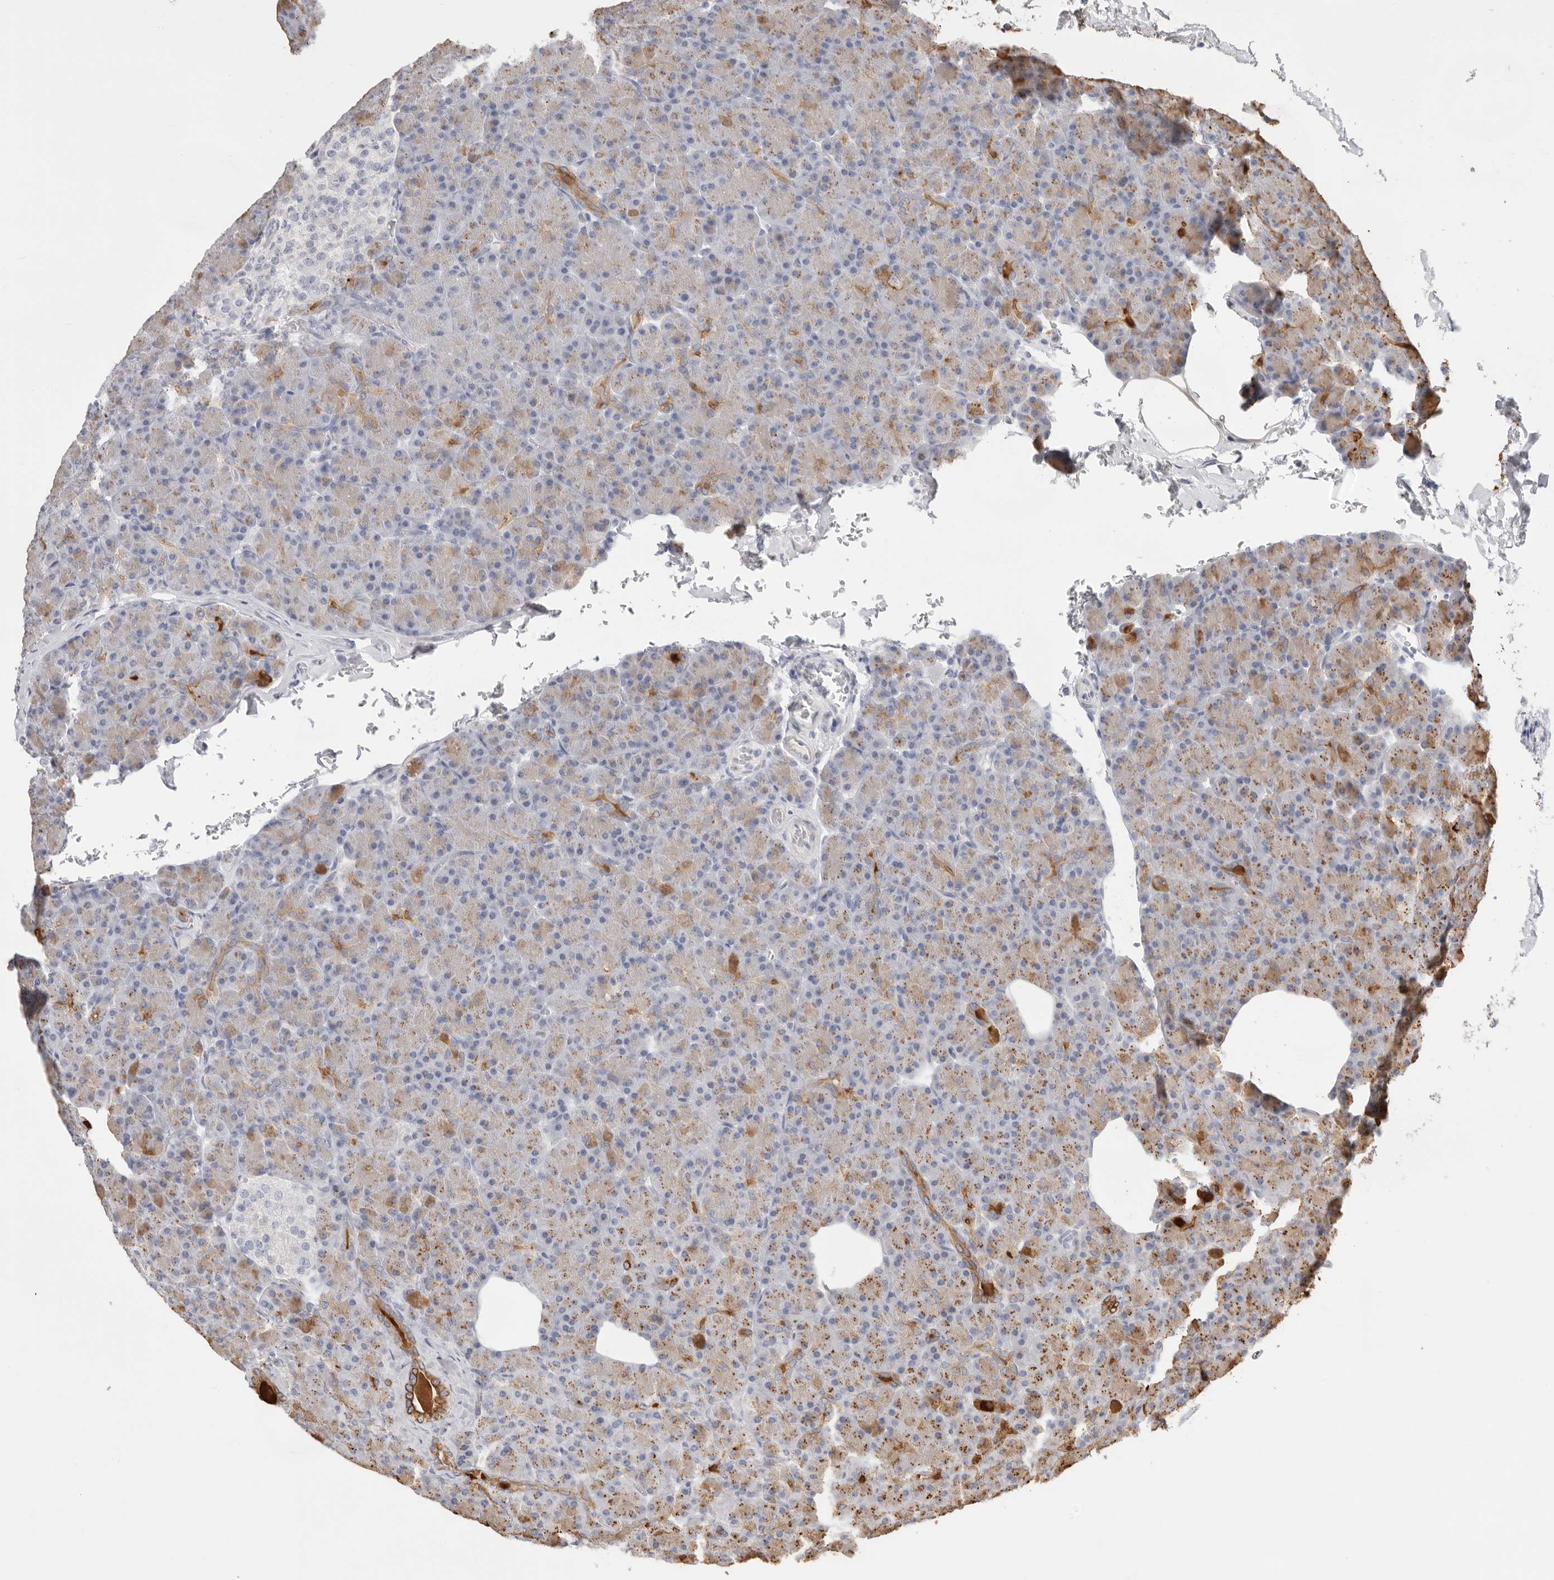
{"staining": {"intensity": "strong", "quantity": "25%-75%", "location": "cytoplasmic/membranous"}, "tissue": "pancreas", "cell_type": "Exocrine glandular cells", "image_type": "normal", "snomed": [{"axis": "morphology", "description": "Normal tissue, NOS"}, {"axis": "topography", "description": "Pancreas"}], "caption": "The photomicrograph displays immunohistochemical staining of unremarkable pancreas. There is strong cytoplasmic/membranous positivity is appreciated in about 25%-75% of exocrine glandular cells.", "gene": "USH1C", "patient": {"sex": "female", "age": 43}}